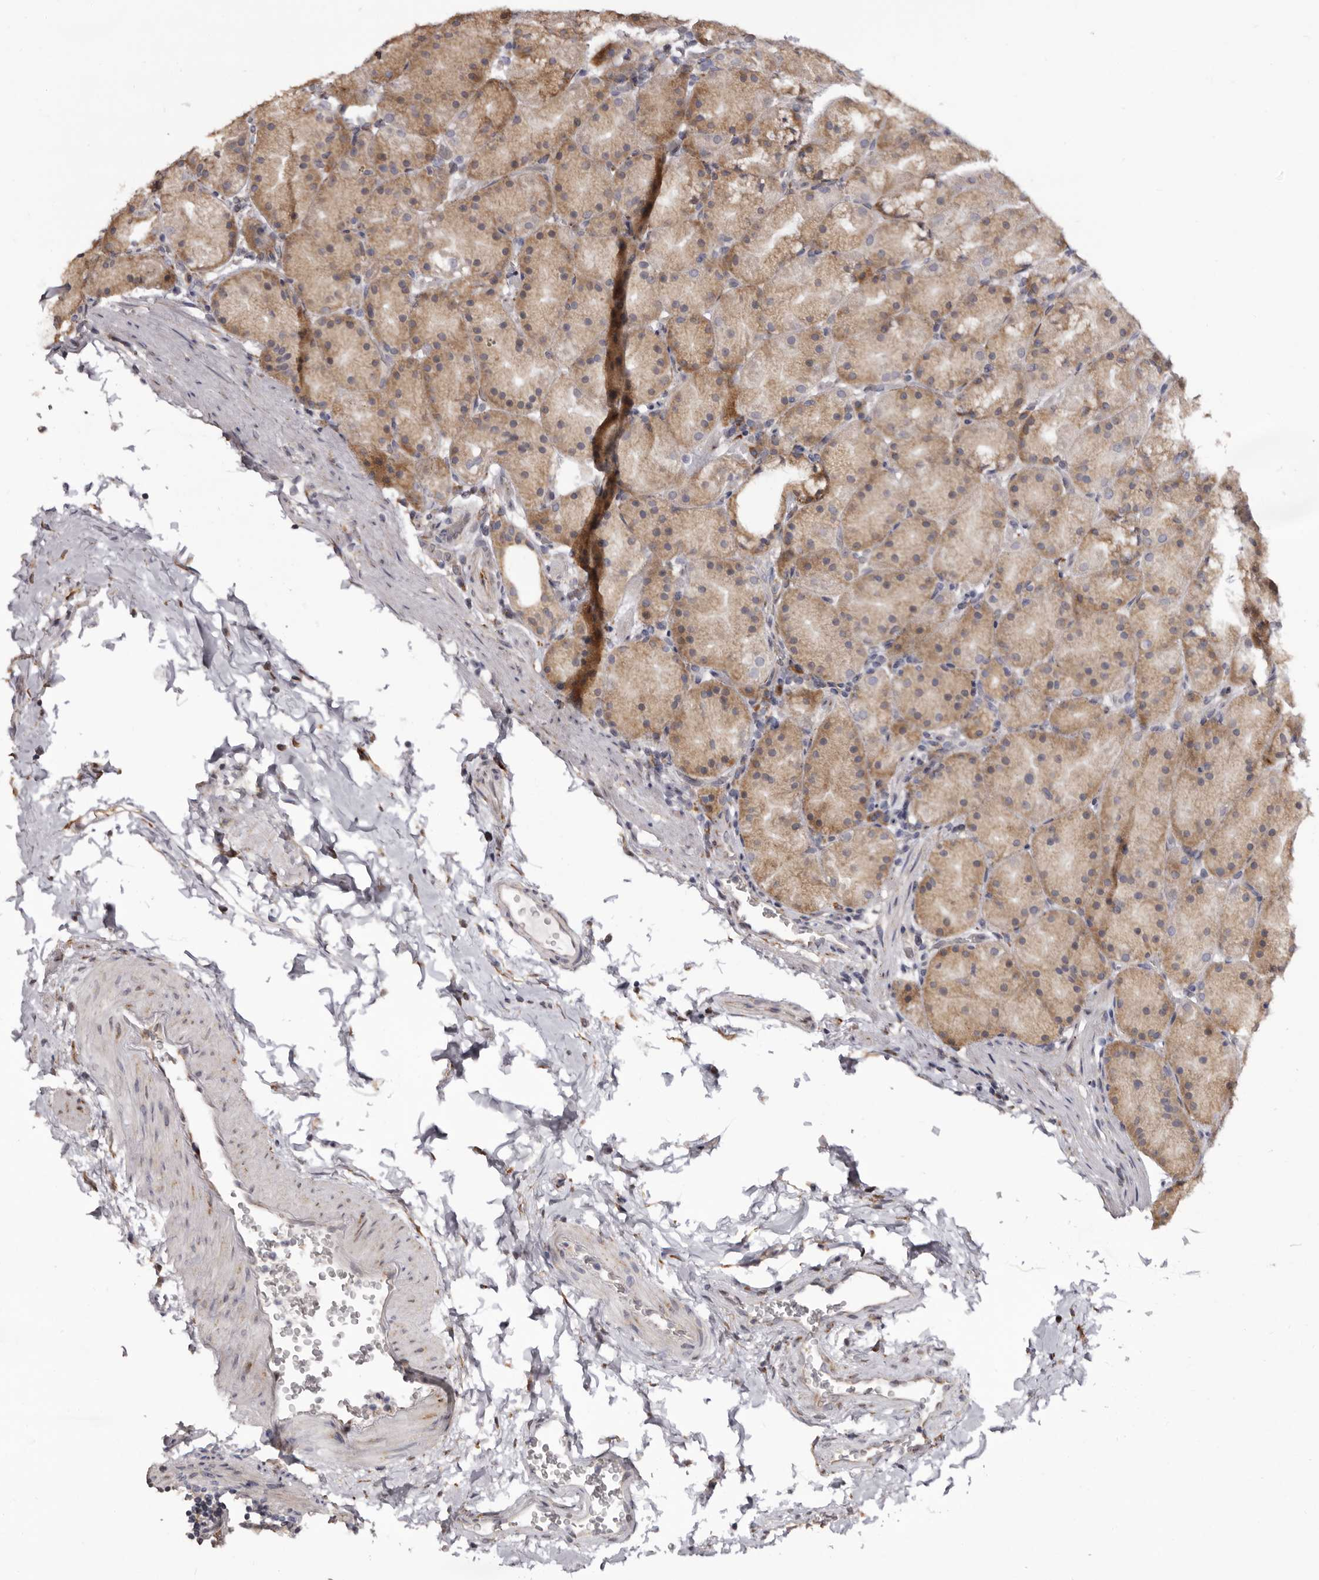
{"staining": {"intensity": "moderate", "quantity": ">75%", "location": "cytoplasmic/membranous"}, "tissue": "stomach", "cell_type": "Glandular cells", "image_type": "normal", "snomed": [{"axis": "morphology", "description": "Normal tissue, NOS"}, {"axis": "topography", "description": "Stomach, upper"}, {"axis": "topography", "description": "Stomach"}], "caption": "About >75% of glandular cells in unremarkable stomach show moderate cytoplasmic/membranous protein staining as visualized by brown immunohistochemical staining.", "gene": "PIGX", "patient": {"sex": "male", "age": 48}}